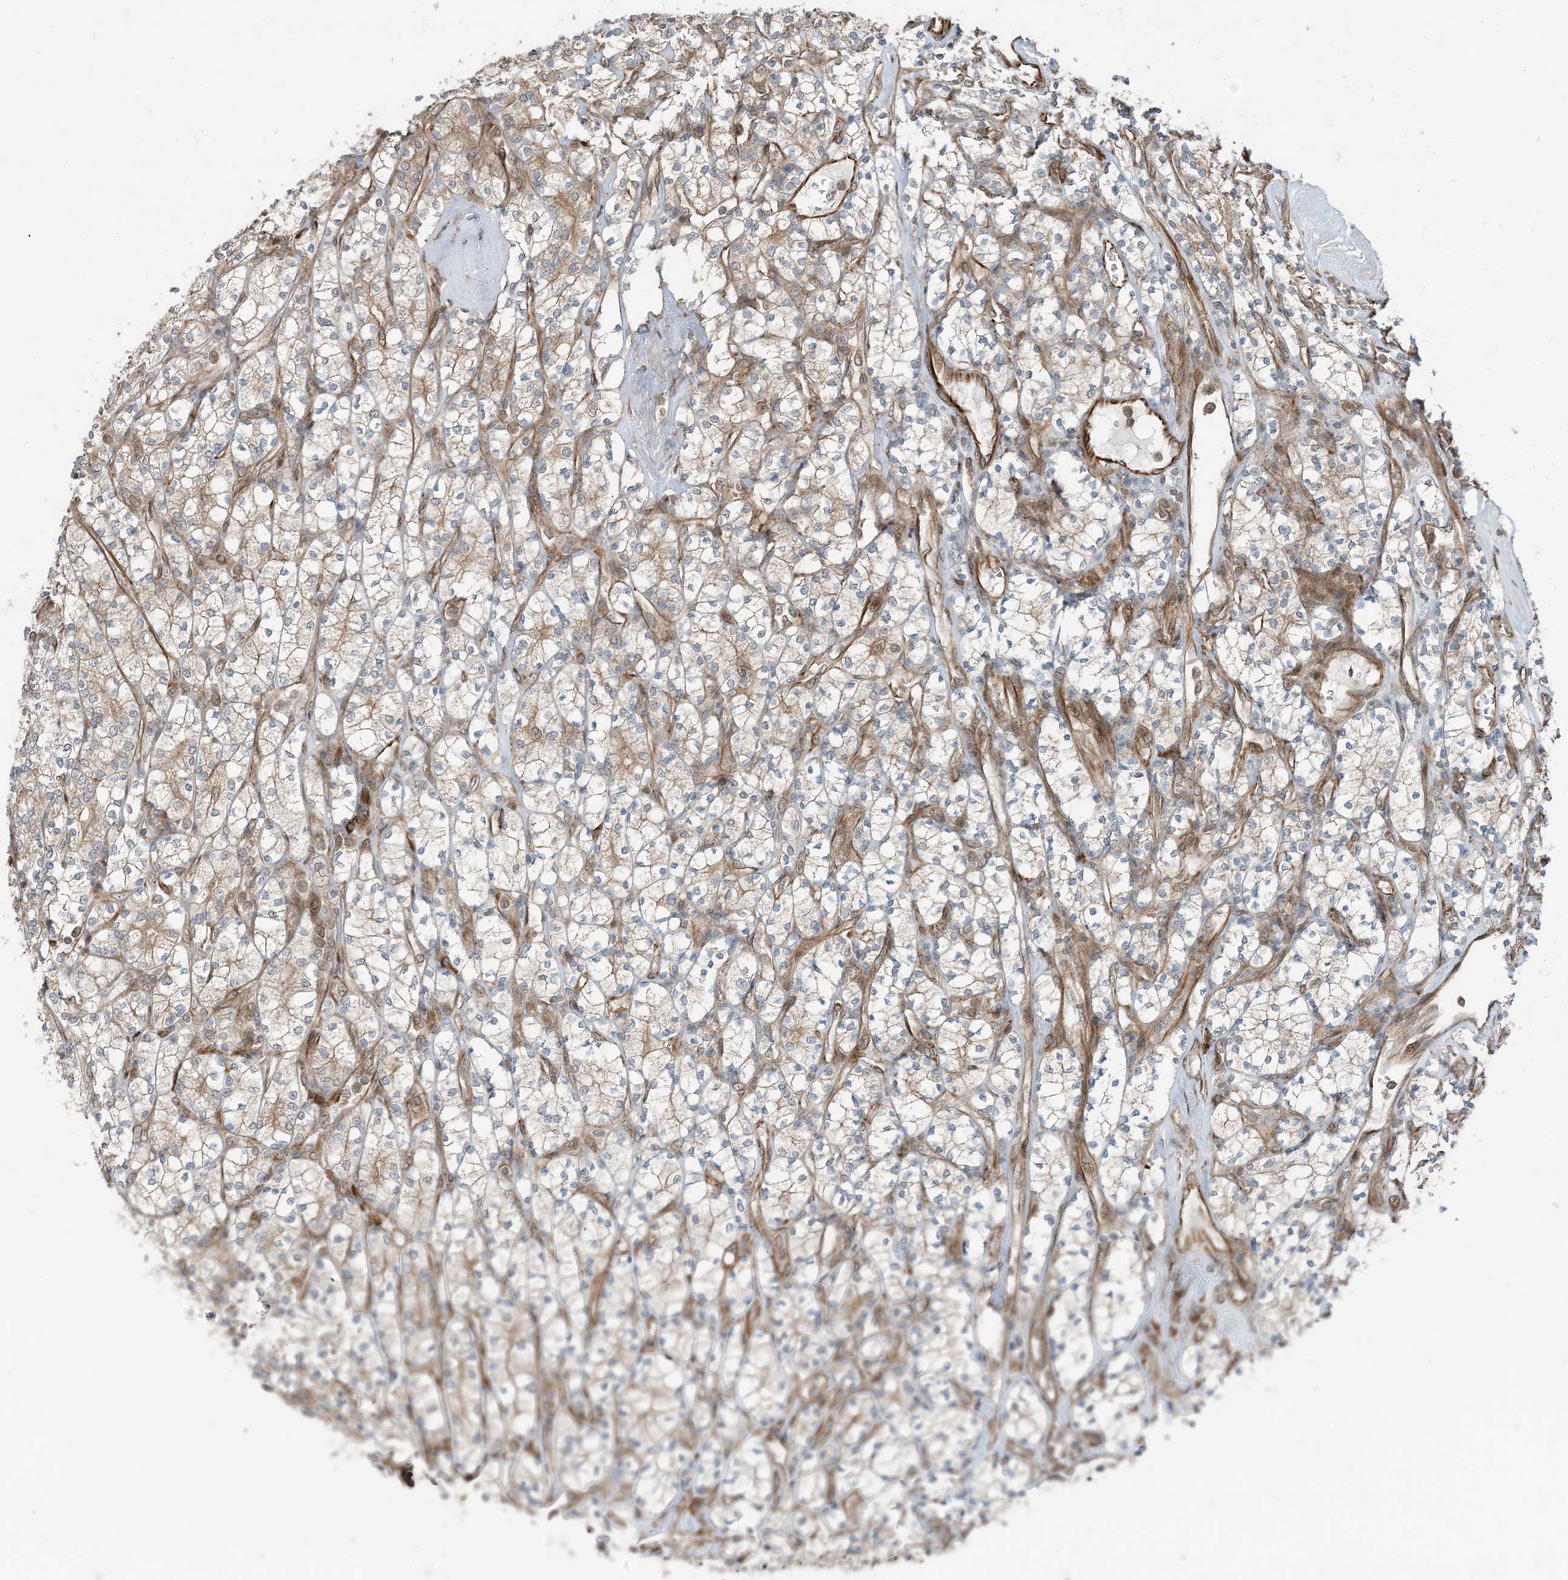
{"staining": {"intensity": "negative", "quantity": "none", "location": "none"}, "tissue": "renal cancer", "cell_type": "Tumor cells", "image_type": "cancer", "snomed": [{"axis": "morphology", "description": "Adenocarcinoma, NOS"}, {"axis": "topography", "description": "Kidney"}], "caption": "Protein analysis of renal cancer (adenocarcinoma) displays no significant positivity in tumor cells.", "gene": "EDEM2", "patient": {"sex": "male", "age": 77}}